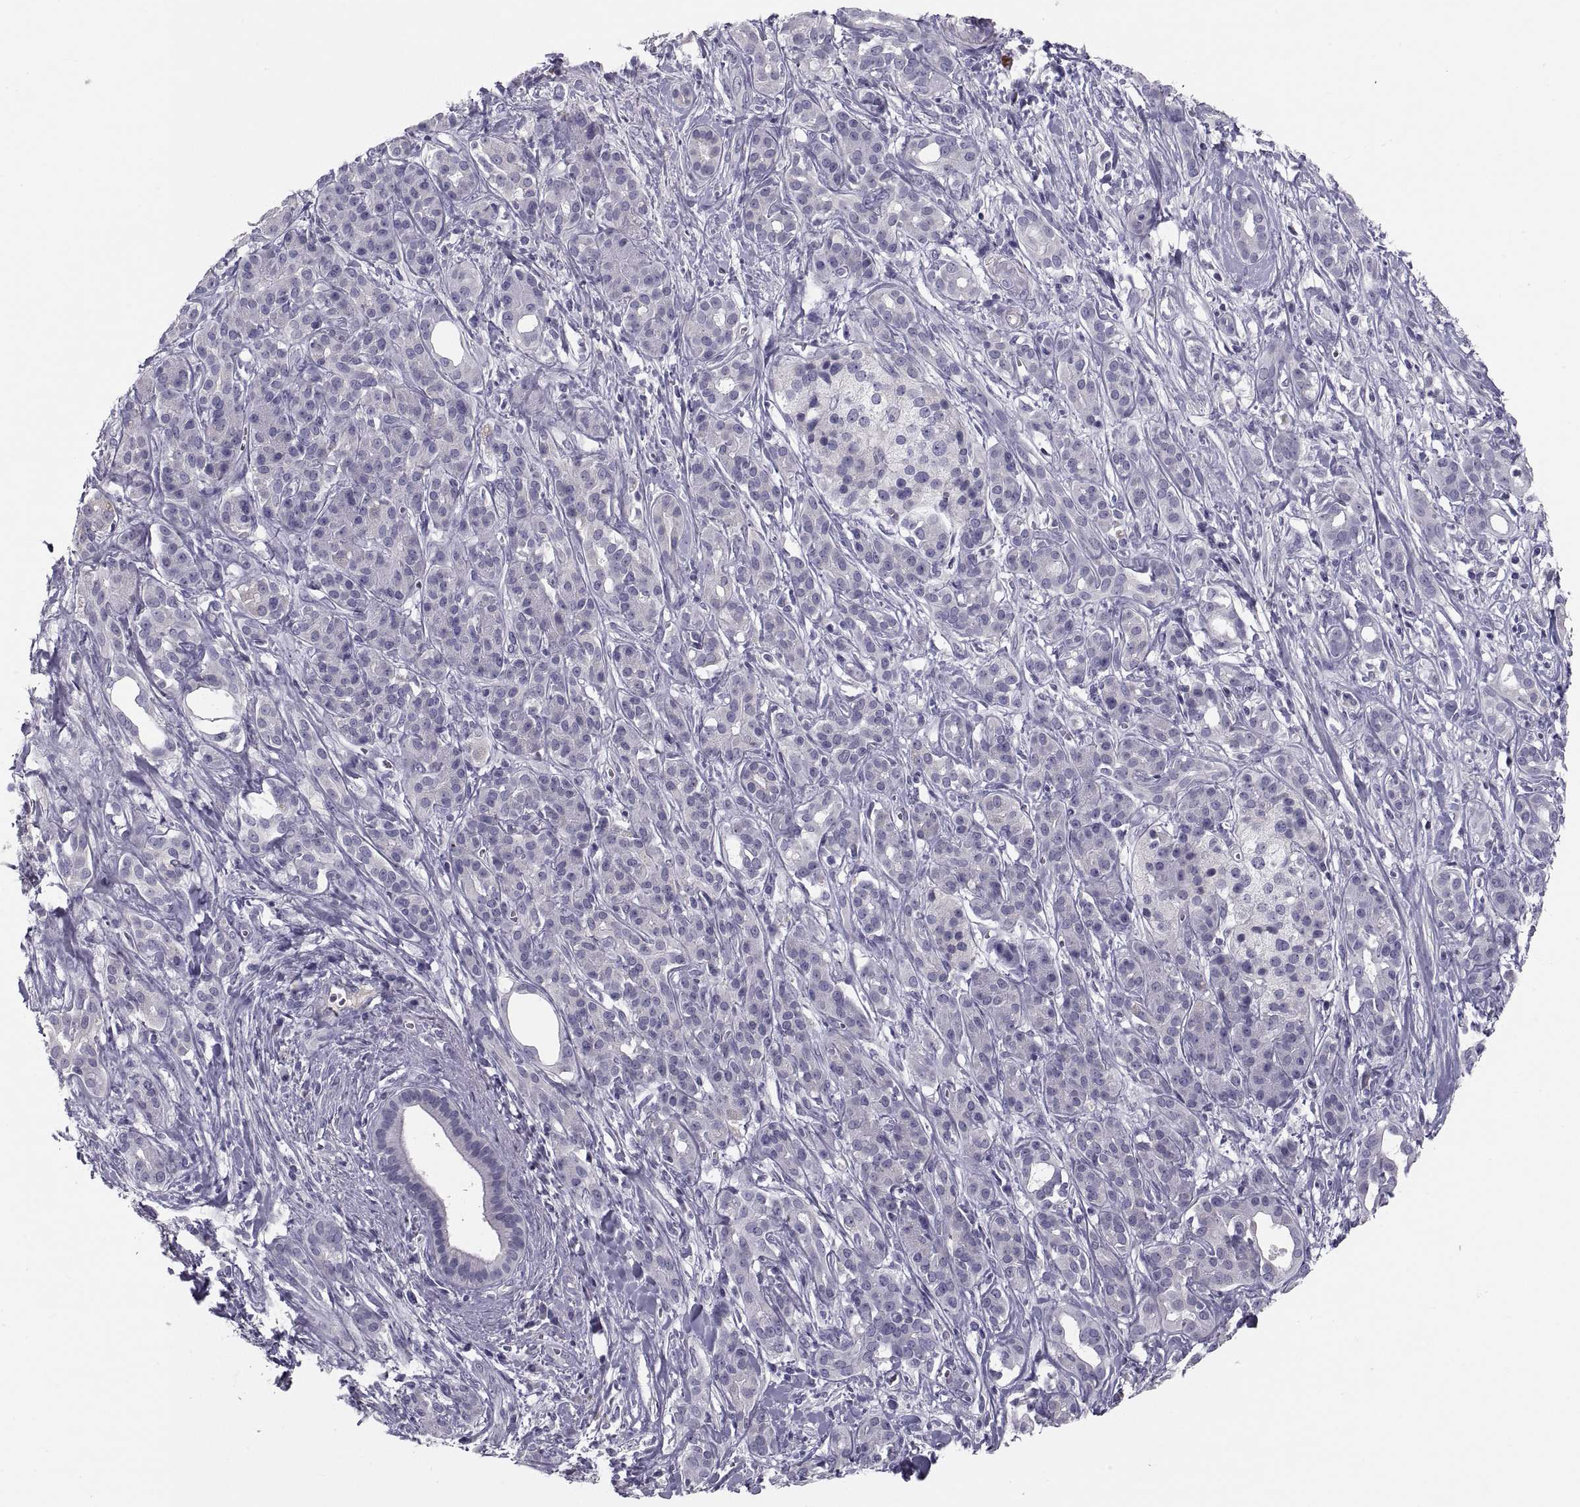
{"staining": {"intensity": "negative", "quantity": "none", "location": "none"}, "tissue": "pancreatic cancer", "cell_type": "Tumor cells", "image_type": "cancer", "snomed": [{"axis": "morphology", "description": "Adenocarcinoma, NOS"}, {"axis": "topography", "description": "Pancreas"}], "caption": "Image shows no significant protein expression in tumor cells of adenocarcinoma (pancreatic).", "gene": "PDZRN4", "patient": {"sex": "male", "age": 61}}